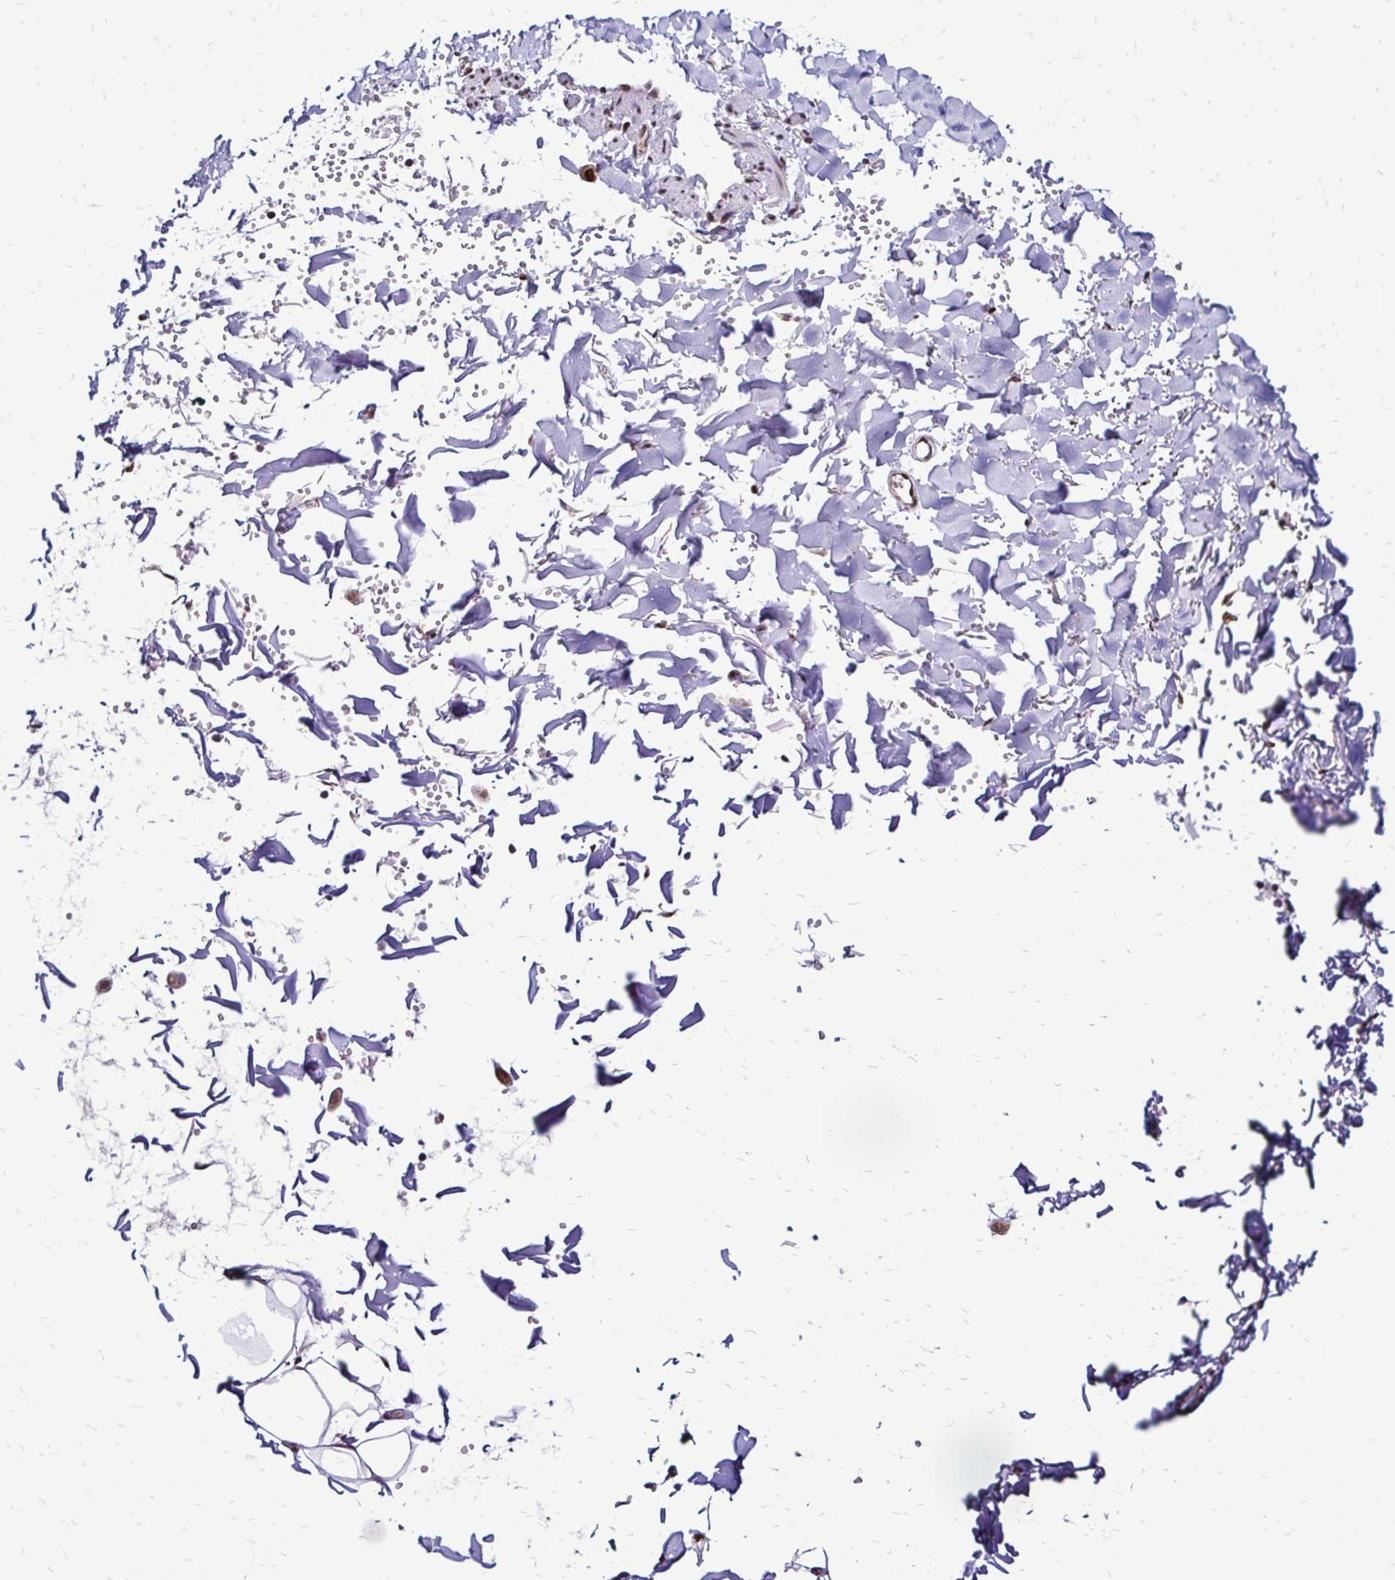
{"staining": {"intensity": "negative", "quantity": "none", "location": "none"}, "tissue": "adipose tissue", "cell_type": "Adipocytes", "image_type": "normal", "snomed": [{"axis": "morphology", "description": "Normal tissue, NOS"}, {"axis": "topography", "description": "Cartilage tissue"}, {"axis": "topography", "description": "Bronchus"}, {"axis": "topography", "description": "Peripheral nerve tissue"}], "caption": "Adipocytes show no significant staining in unremarkable adipose tissue.", "gene": "TOB1", "patient": {"sex": "female", "age": 59}}